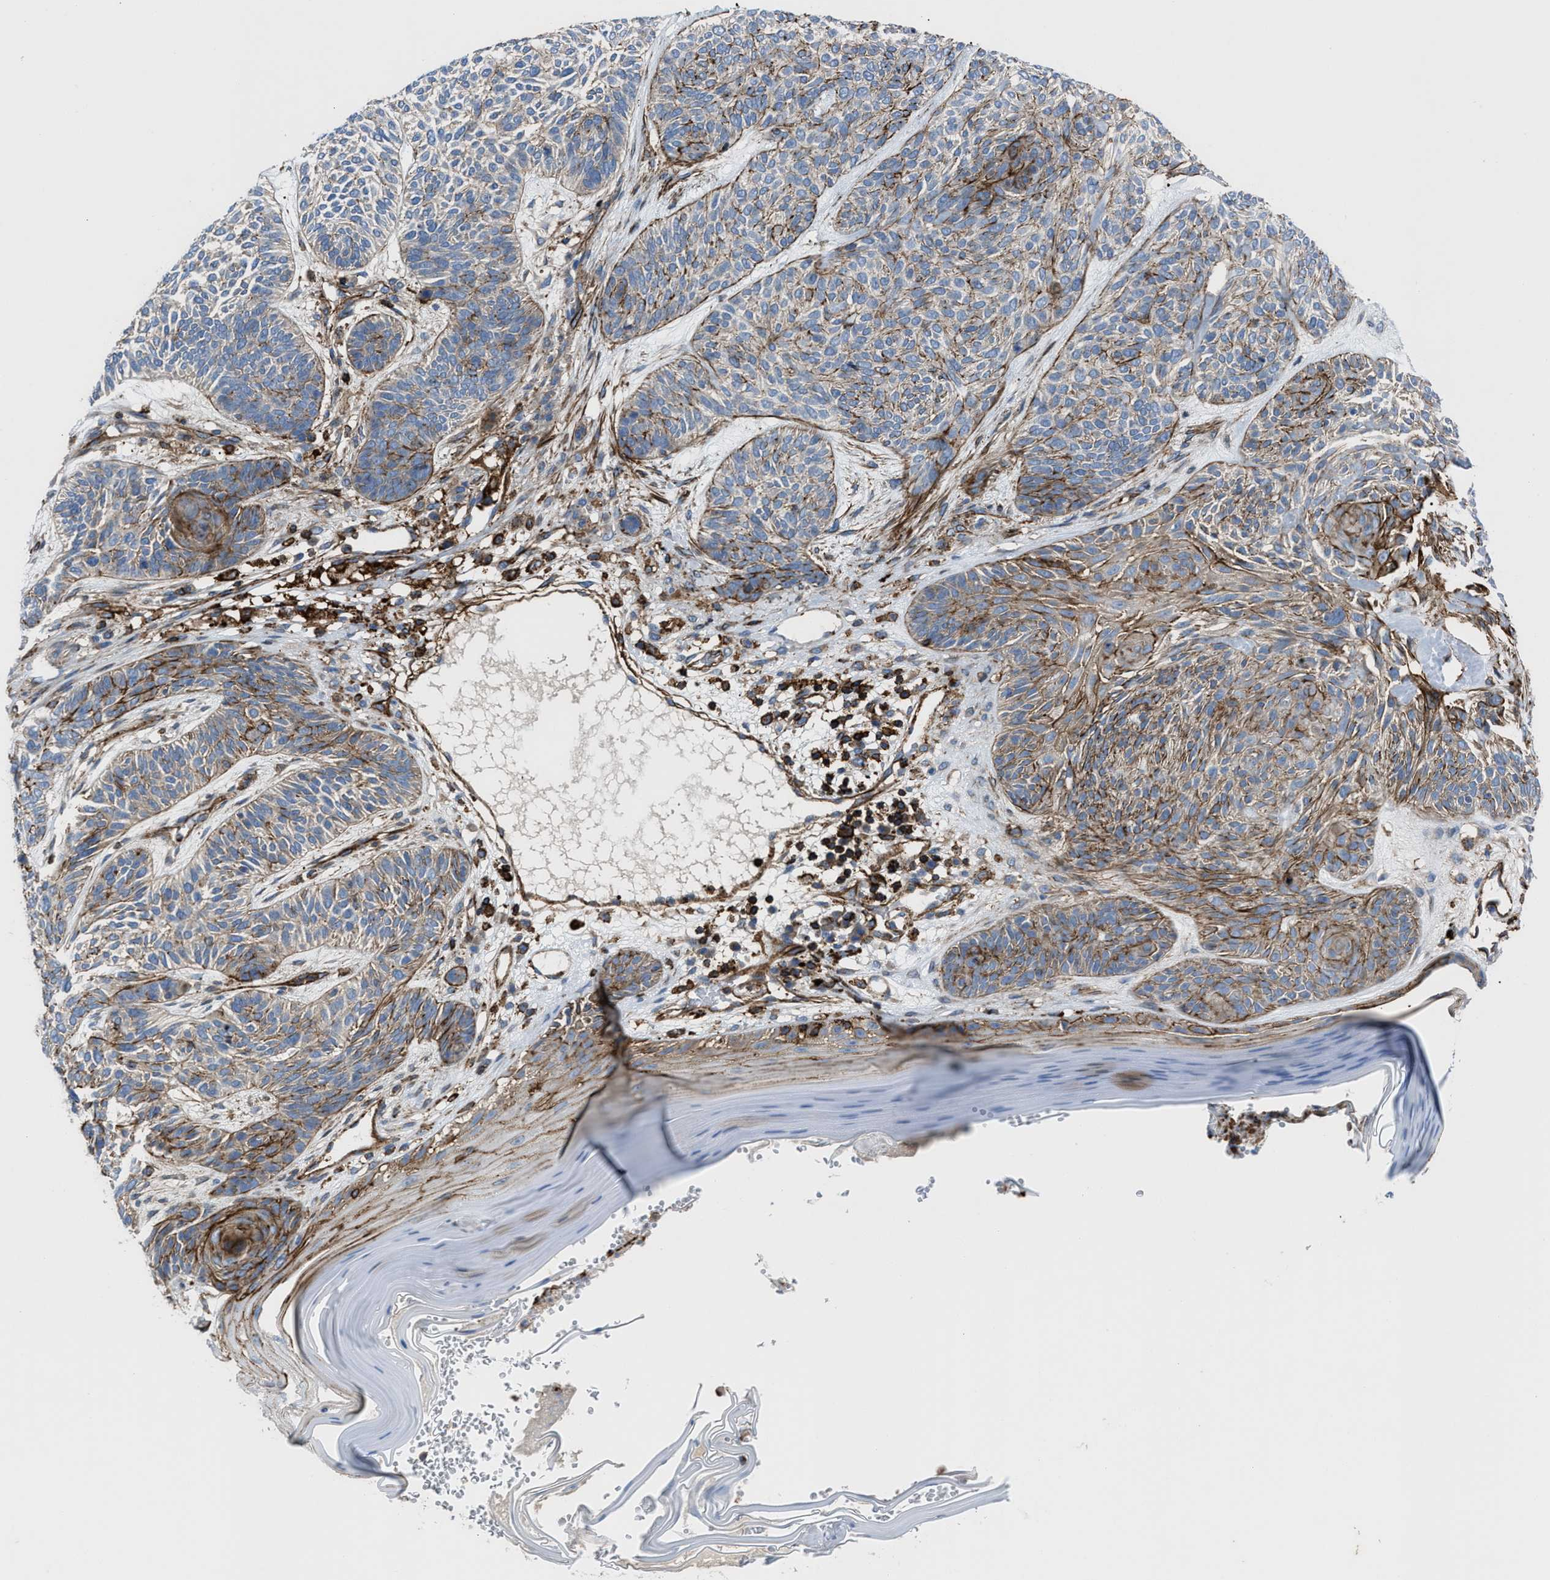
{"staining": {"intensity": "moderate", "quantity": "<25%", "location": "cytoplasmic/membranous"}, "tissue": "skin cancer", "cell_type": "Tumor cells", "image_type": "cancer", "snomed": [{"axis": "morphology", "description": "Basal cell carcinoma"}, {"axis": "topography", "description": "Skin"}], "caption": "Immunohistochemistry (IHC) (DAB (3,3'-diaminobenzidine)) staining of skin basal cell carcinoma reveals moderate cytoplasmic/membranous protein staining in approximately <25% of tumor cells.", "gene": "AGPAT2", "patient": {"sex": "male", "age": 55}}